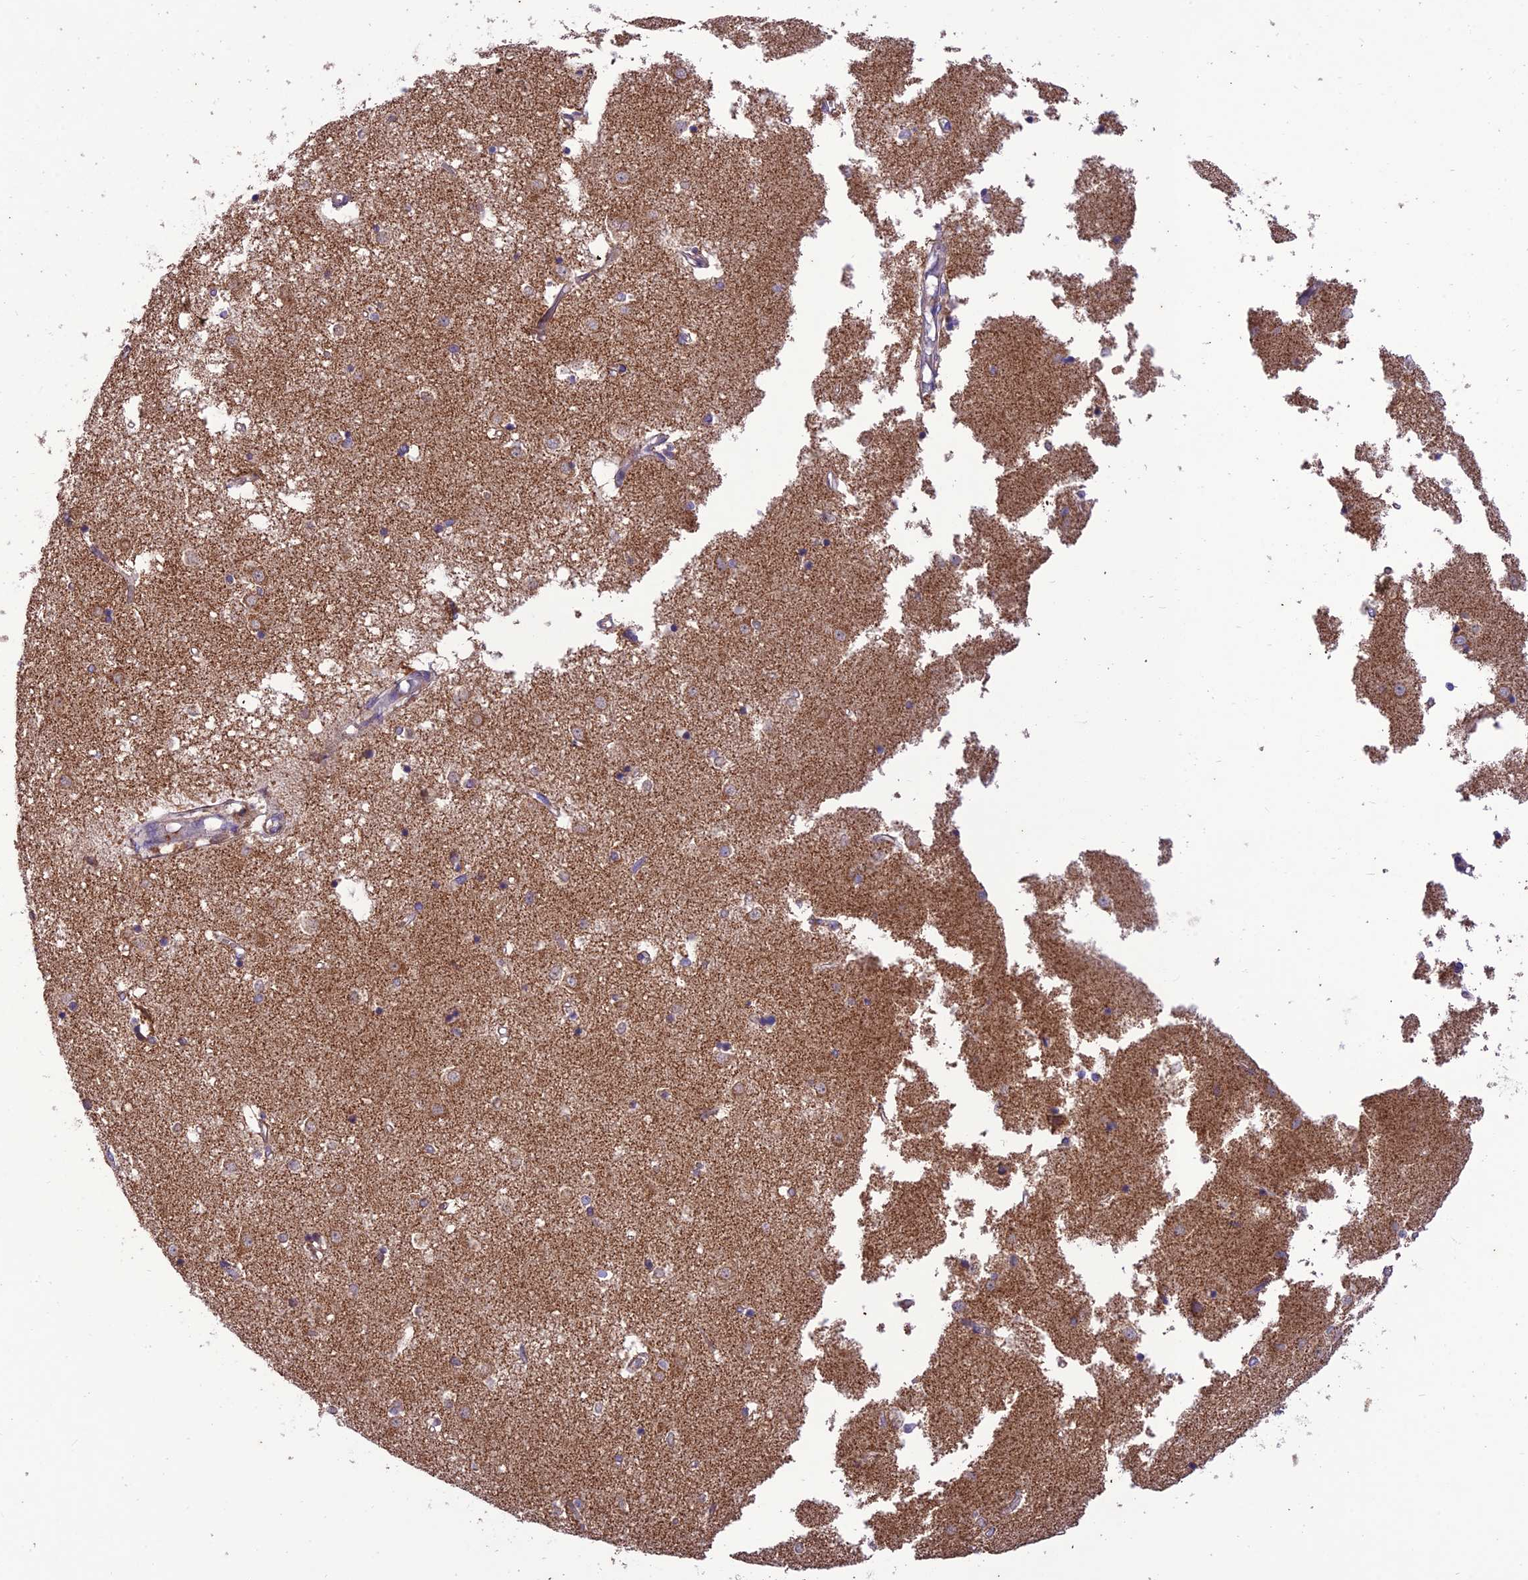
{"staining": {"intensity": "weak", "quantity": "25%-75%", "location": "cytoplasmic/membranous"}, "tissue": "caudate", "cell_type": "Glial cells", "image_type": "normal", "snomed": [{"axis": "morphology", "description": "Normal tissue, NOS"}, {"axis": "topography", "description": "Lateral ventricle wall"}], "caption": "DAB (3,3'-diaminobenzidine) immunohistochemical staining of normal caudate demonstrates weak cytoplasmic/membranous protein positivity in approximately 25%-75% of glial cells.", "gene": "NDUFAF1", "patient": {"sex": "male", "age": 45}}